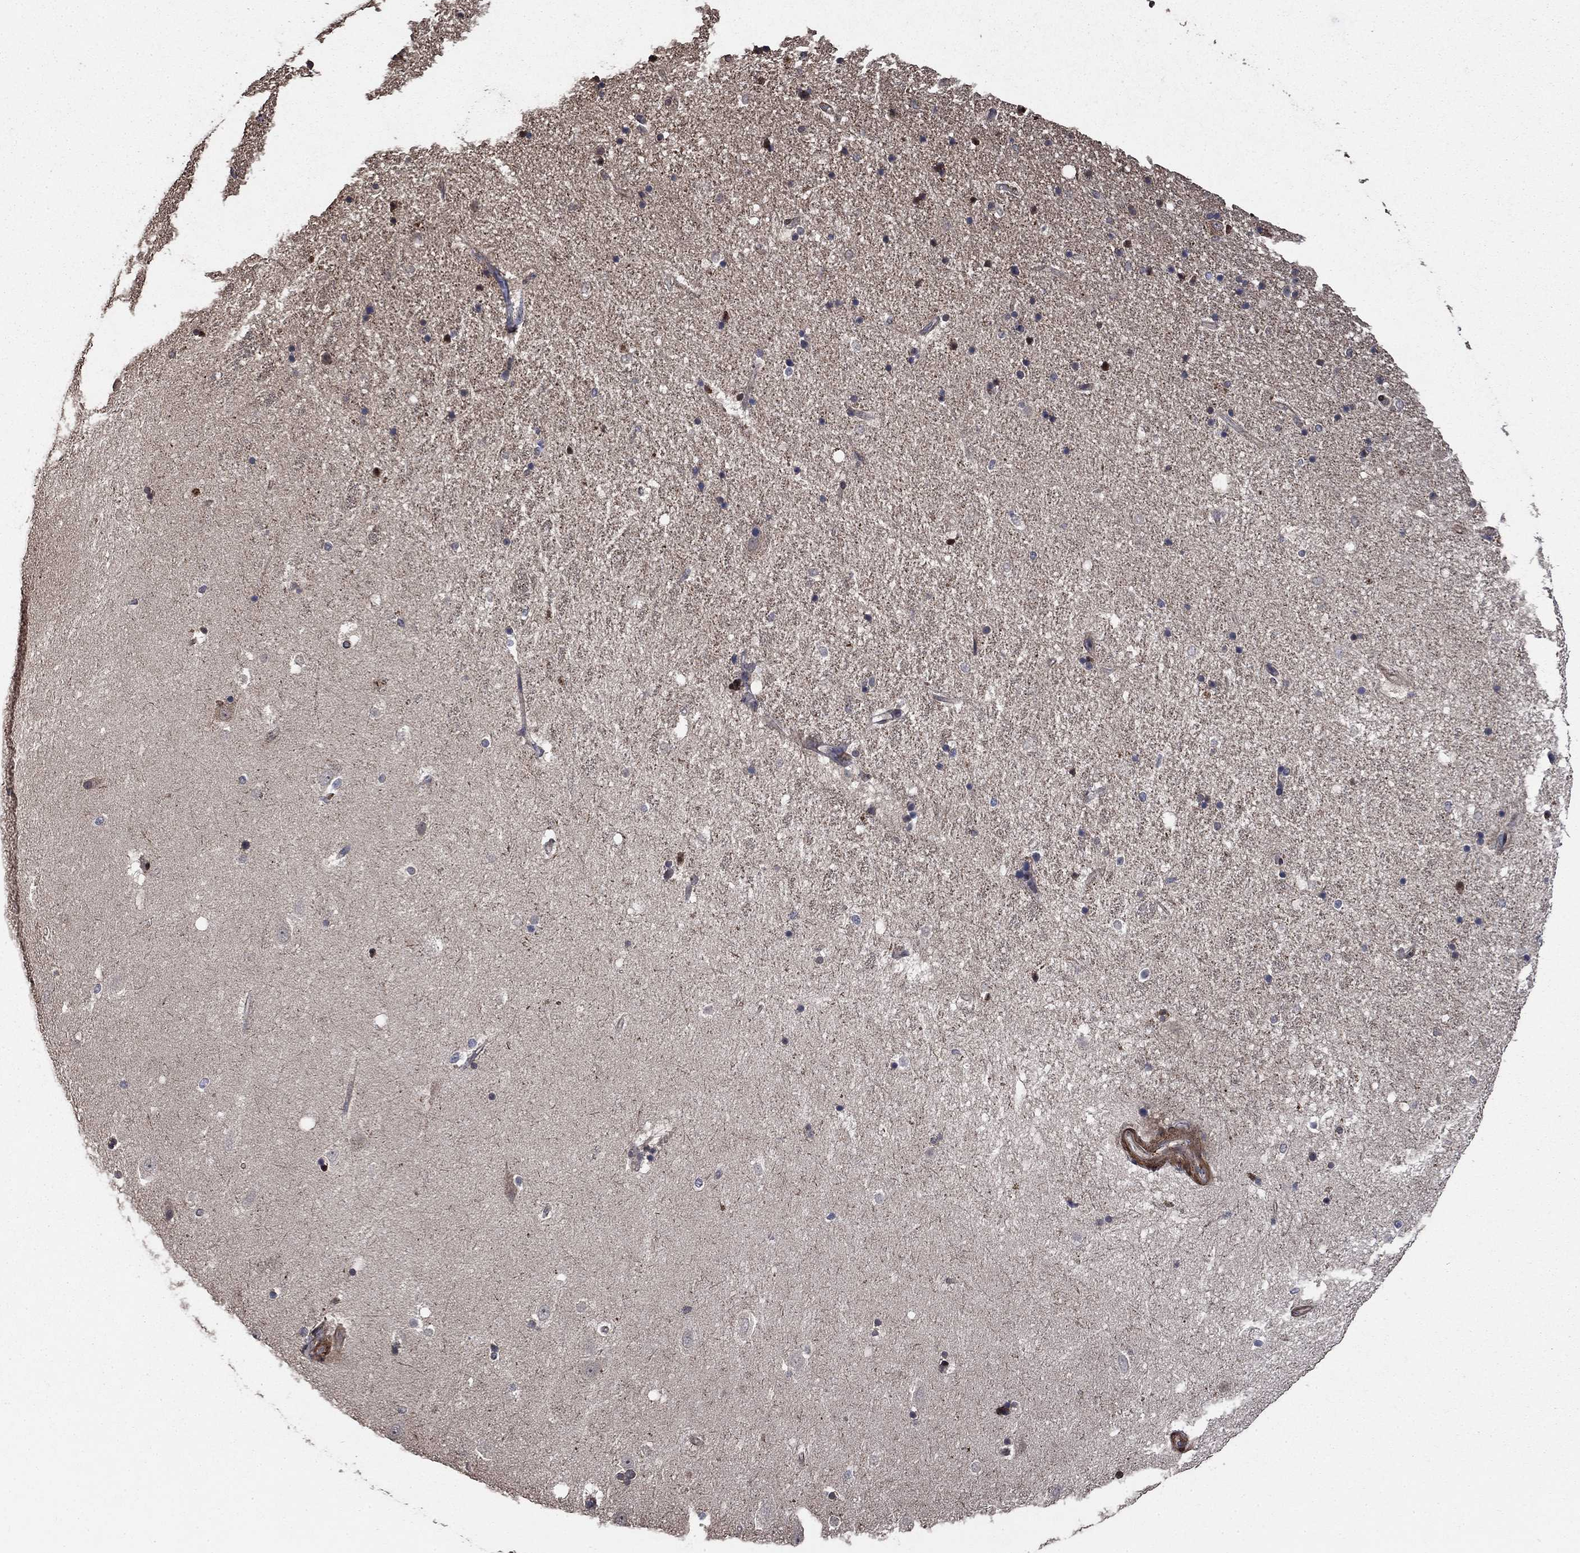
{"staining": {"intensity": "moderate", "quantity": "<25%", "location": "cytoplasmic/membranous,nuclear"}, "tissue": "hippocampus", "cell_type": "Glial cells", "image_type": "normal", "snomed": [{"axis": "morphology", "description": "Normal tissue, NOS"}, {"axis": "topography", "description": "Hippocampus"}], "caption": "Brown immunohistochemical staining in benign human hippocampus displays moderate cytoplasmic/membranous,nuclear staining in approximately <25% of glial cells. The protein of interest is stained brown, and the nuclei are stained in blue (DAB IHC with brightfield microscopy, high magnification).", "gene": "PDE3A", "patient": {"sex": "male", "age": 49}}